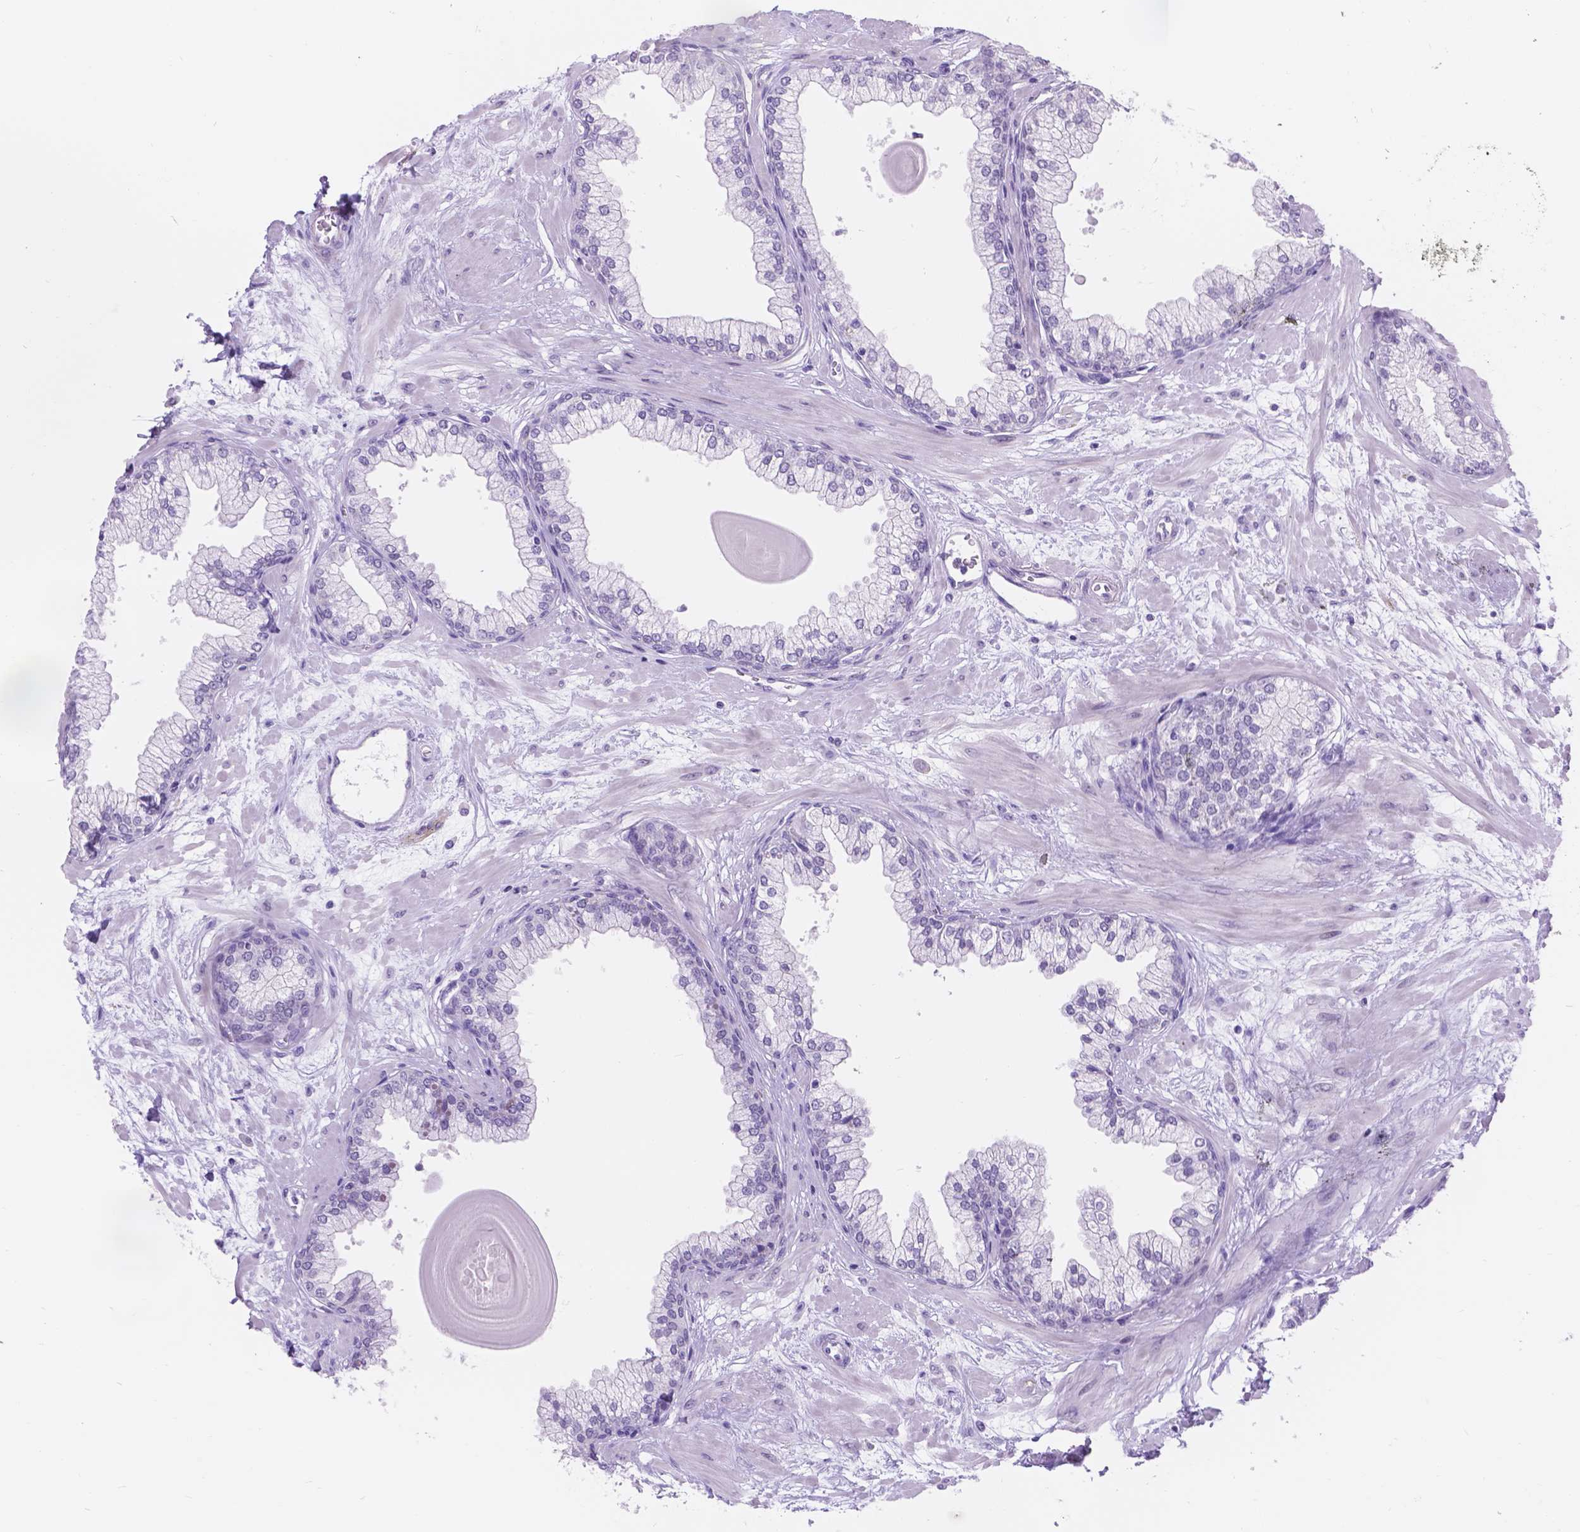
{"staining": {"intensity": "negative", "quantity": "none", "location": "none"}, "tissue": "prostate", "cell_type": "Glandular cells", "image_type": "normal", "snomed": [{"axis": "morphology", "description": "Normal tissue, NOS"}, {"axis": "topography", "description": "Prostate"}, {"axis": "topography", "description": "Peripheral nerve tissue"}], "caption": "Immunohistochemical staining of benign prostate demonstrates no significant positivity in glandular cells. (Stains: DAB (3,3'-diaminobenzidine) immunohistochemistry (IHC) with hematoxylin counter stain, Microscopy: brightfield microscopy at high magnification).", "gene": "DCC", "patient": {"sex": "male", "age": 61}}